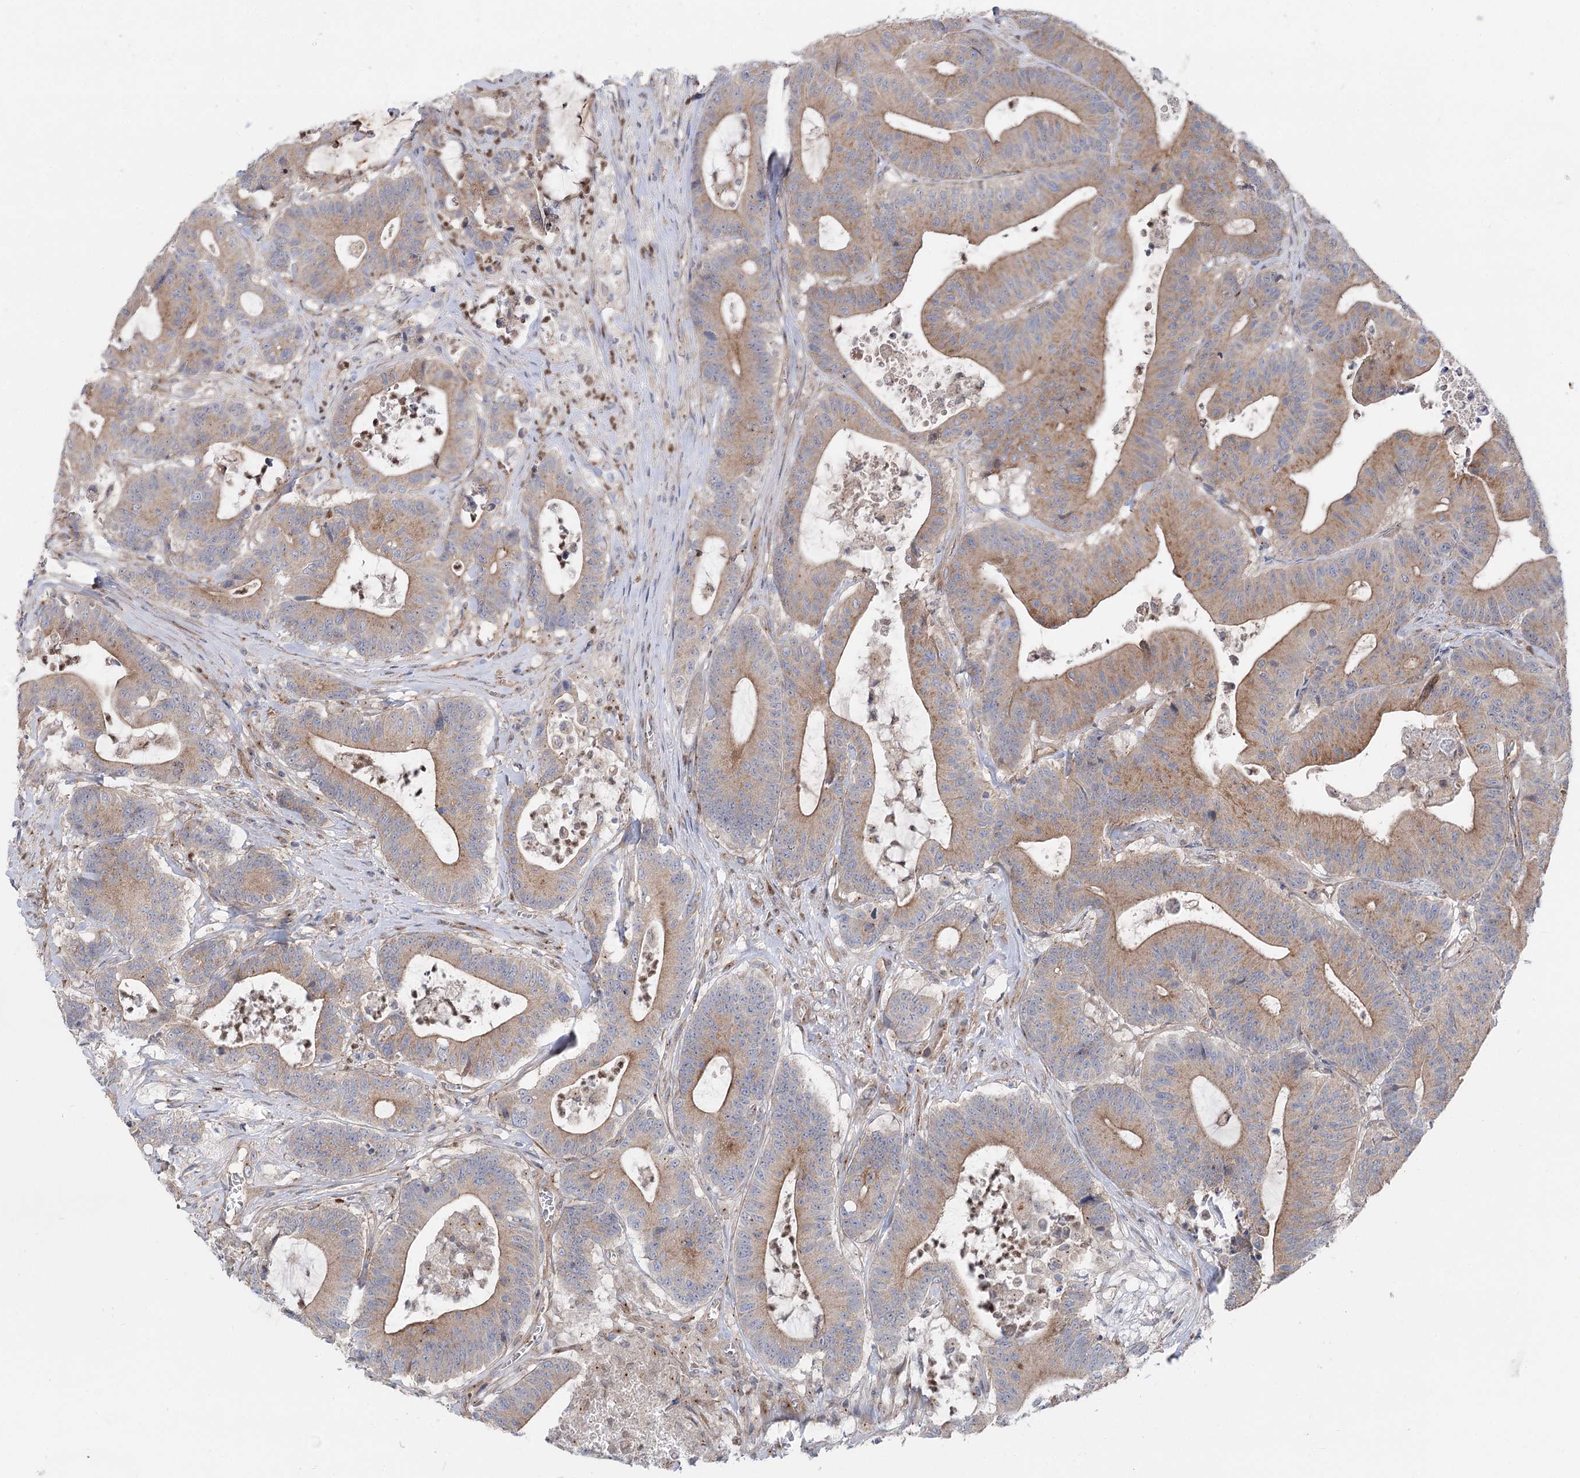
{"staining": {"intensity": "moderate", "quantity": ">75%", "location": "cytoplasmic/membranous"}, "tissue": "colorectal cancer", "cell_type": "Tumor cells", "image_type": "cancer", "snomed": [{"axis": "morphology", "description": "Adenocarcinoma, NOS"}, {"axis": "topography", "description": "Colon"}], "caption": "The histopathology image reveals staining of colorectal cancer, revealing moderate cytoplasmic/membranous protein positivity (brown color) within tumor cells.", "gene": "SCN11A", "patient": {"sex": "female", "age": 84}}